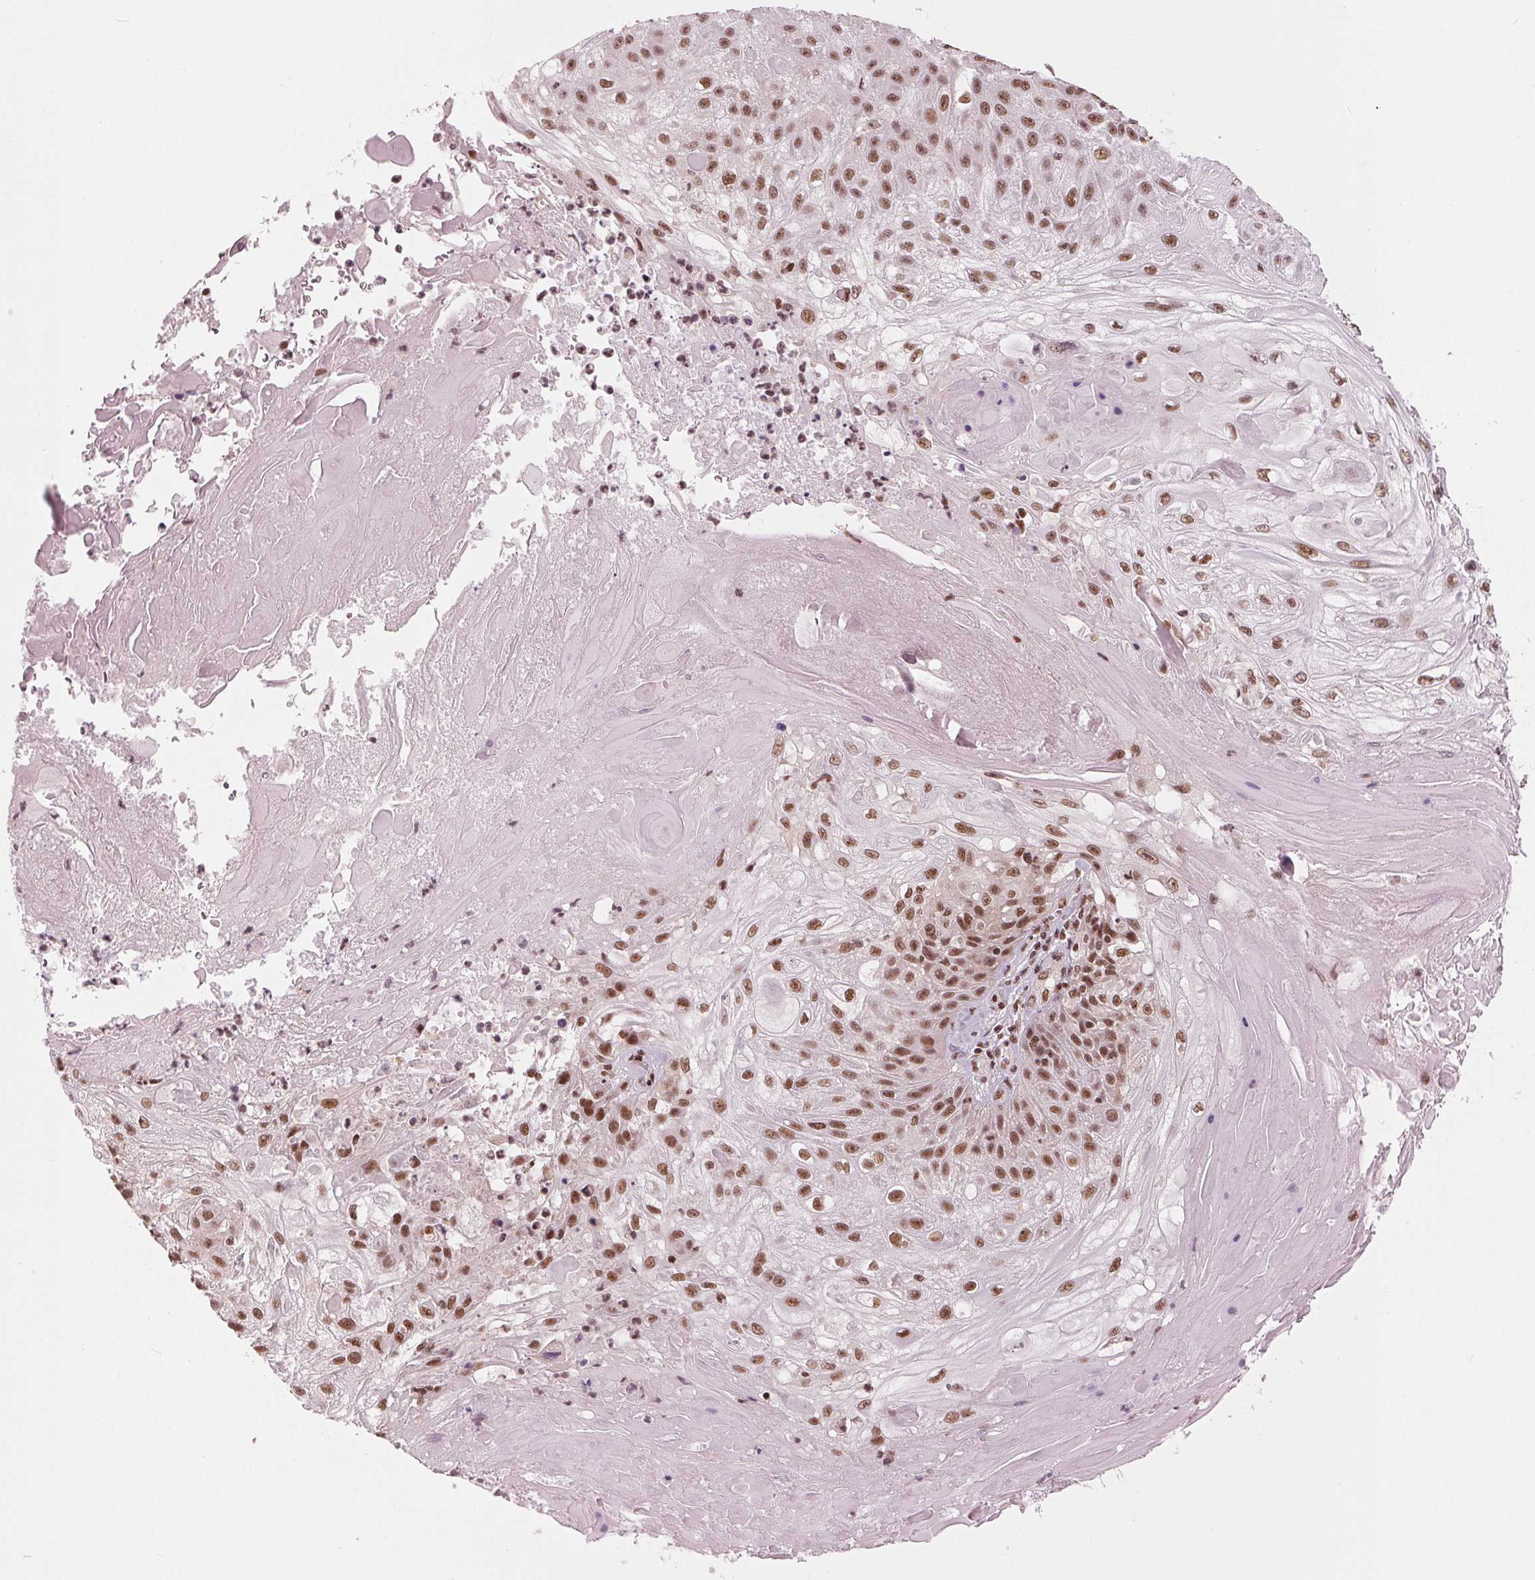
{"staining": {"intensity": "moderate", "quantity": ">75%", "location": "nuclear"}, "tissue": "skin cancer", "cell_type": "Tumor cells", "image_type": "cancer", "snomed": [{"axis": "morphology", "description": "Normal tissue, NOS"}, {"axis": "morphology", "description": "Squamous cell carcinoma, NOS"}, {"axis": "topography", "description": "Skin"}], "caption": "Skin cancer (squamous cell carcinoma) tissue exhibits moderate nuclear expression in about >75% of tumor cells, visualized by immunohistochemistry. The protein is stained brown, and the nuclei are stained in blue (DAB (3,3'-diaminobenzidine) IHC with brightfield microscopy, high magnification).", "gene": "LSM2", "patient": {"sex": "female", "age": 83}}